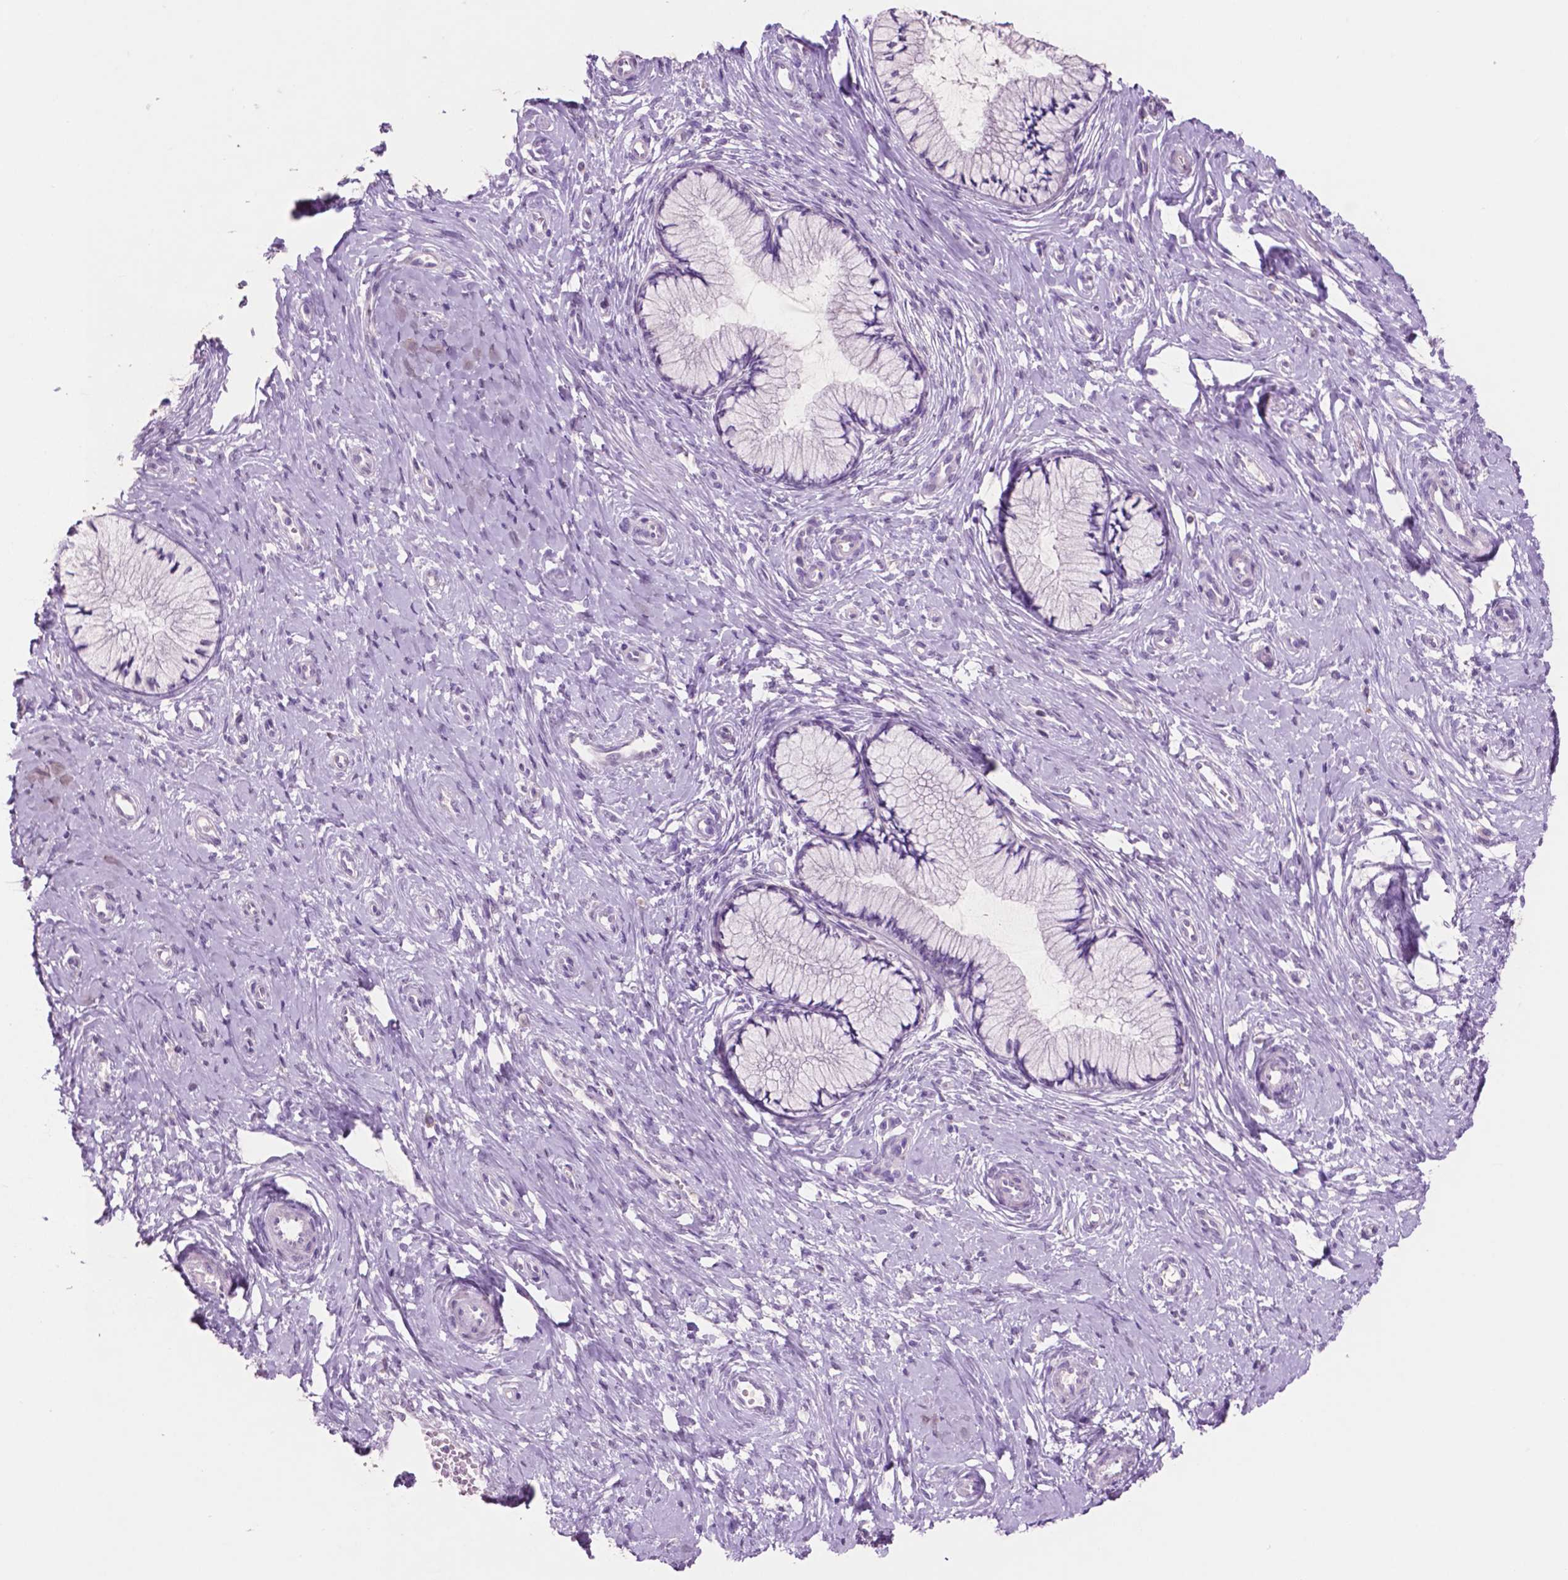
{"staining": {"intensity": "negative", "quantity": "none", "location": "none"}, "tissue": "cervix", "cell_type": "Glandular cells", "image_type": "normal", "snomed": [{"axis": "morphology", "description": "Normal tissue, NOS"}, {"axis": "topography", "description": "Cervix"}], "caption": "DAB (3,3'-diaminobenzidine) immunohistochemical staining of normal human cervix reveals no significant expression in glandular cells.", "gene": "IDO1", "patient": {"sex": "female", "age": 37}}